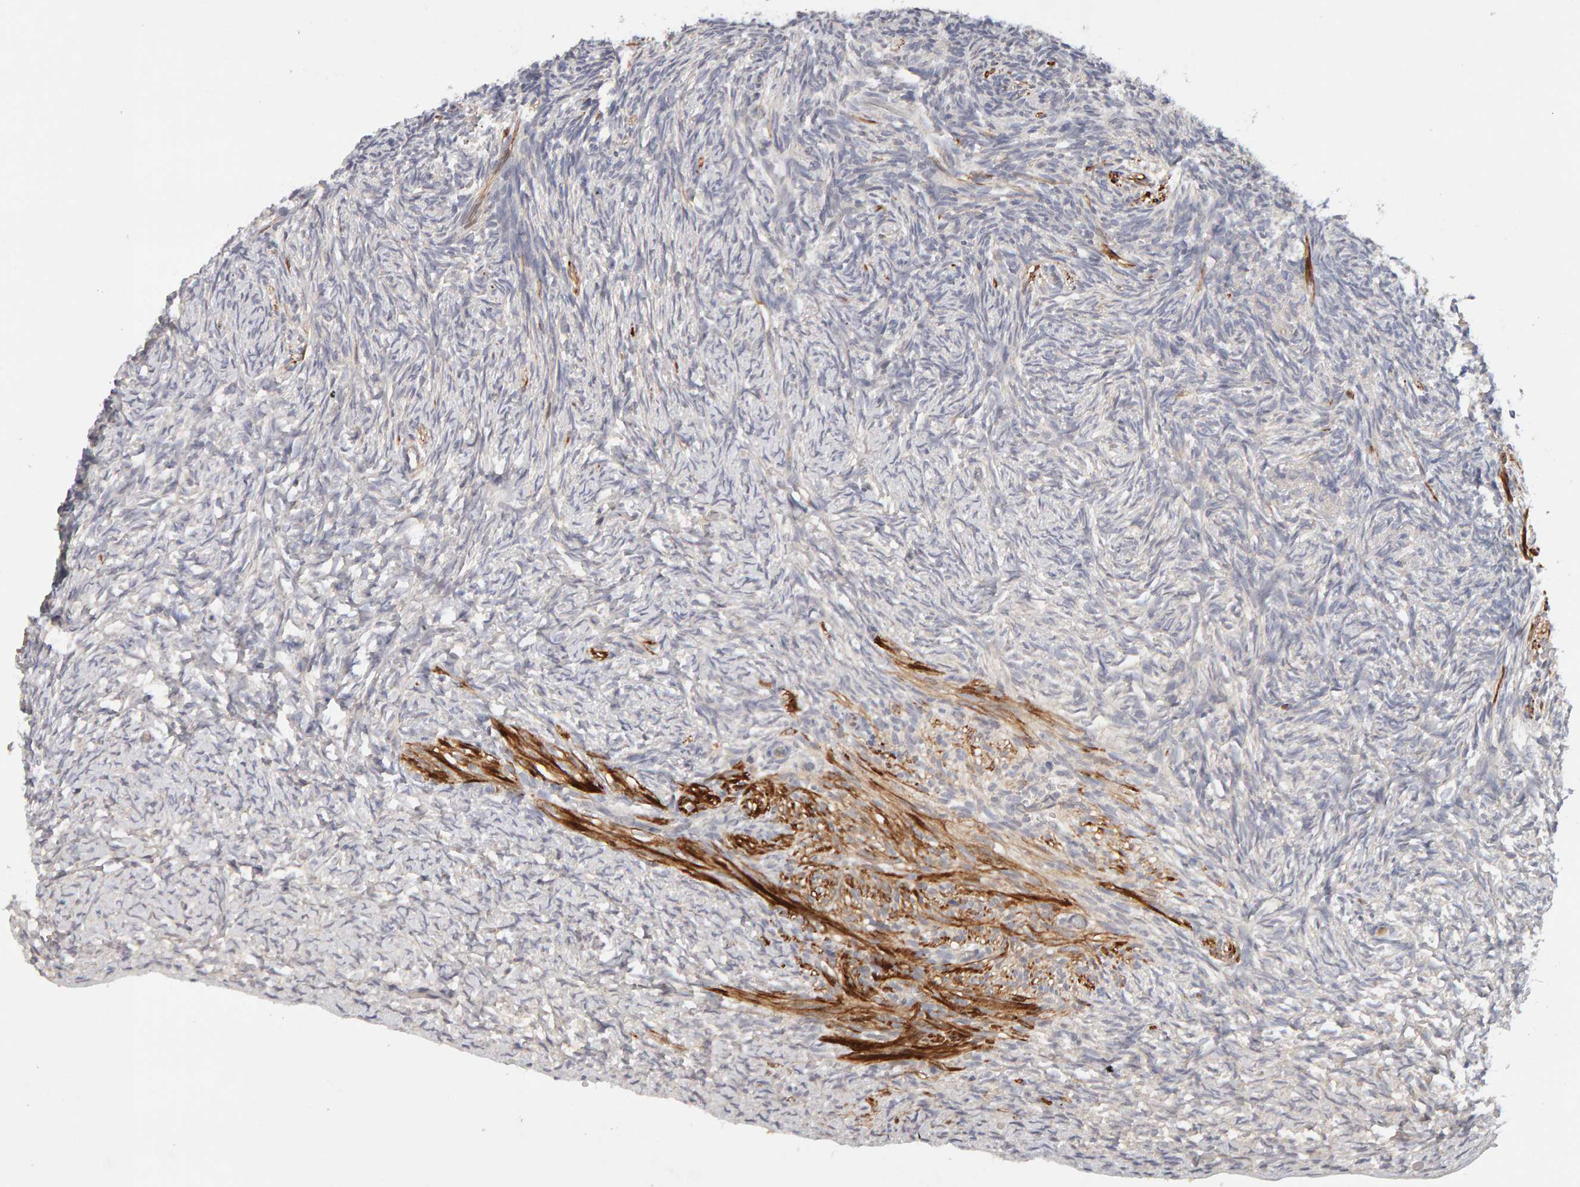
{"staining": {"intensity": "negative", "quantity": "none", "location": "none"}, "tissue": "ovary", "cell_type": "Ovarian stroma cells", "image_type": "normal", "snomed": [{"axis": "morphology", "description": "Normal tissue, NOS"}, {"axis": "topography", "description": "Ovary"}], "caption": "Immunohistochemistry (IHC) histopathology image of normal ovary stained for a protein (brown), which exhibits no staining in ovarian stroma cells.", "gene": "NUDCD1", "patient": {"sex": "female", "age": 34}}